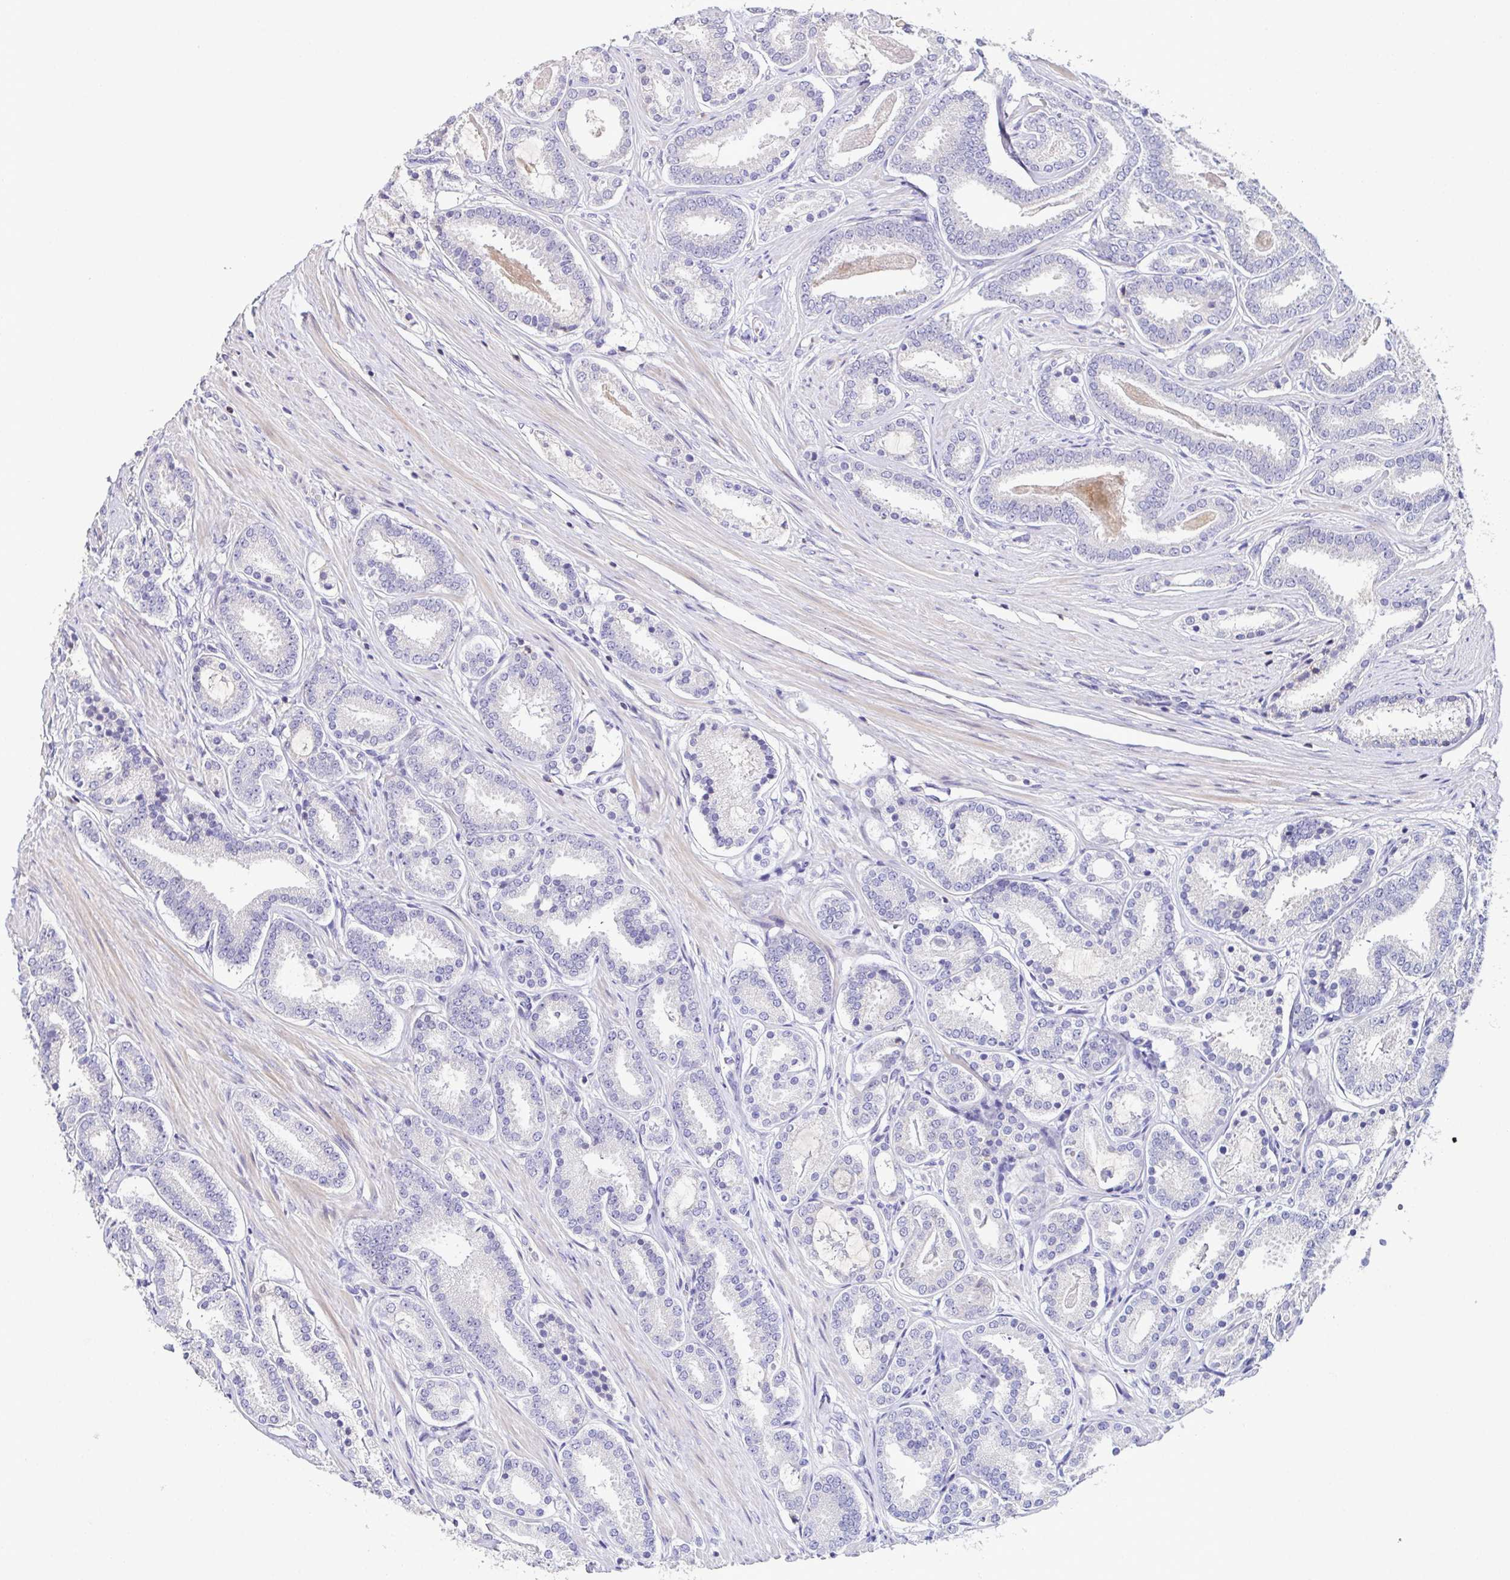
{"staining": {"intensity": "negative", "quantity": "none", "location": "none"}, "tissue": "prostate cancer", "cell_type": "Tumor cells", "image_type": "cancer", "snomed": [{"axis": "morphology", "description": "Adenocarcinoma, High grade"}, {"axis": "topography", "description": "Prostate"}], "caption": "An image of human adenocarcinoma (high-grade) (prostate) is negative for staining in tumor cells. (Brightfield microscopy of DAB (3,3'-diaminobenzidine) IHC at high magnification).", "gene": "MARCO", "patient": {"sex": "male", "age": 63}}